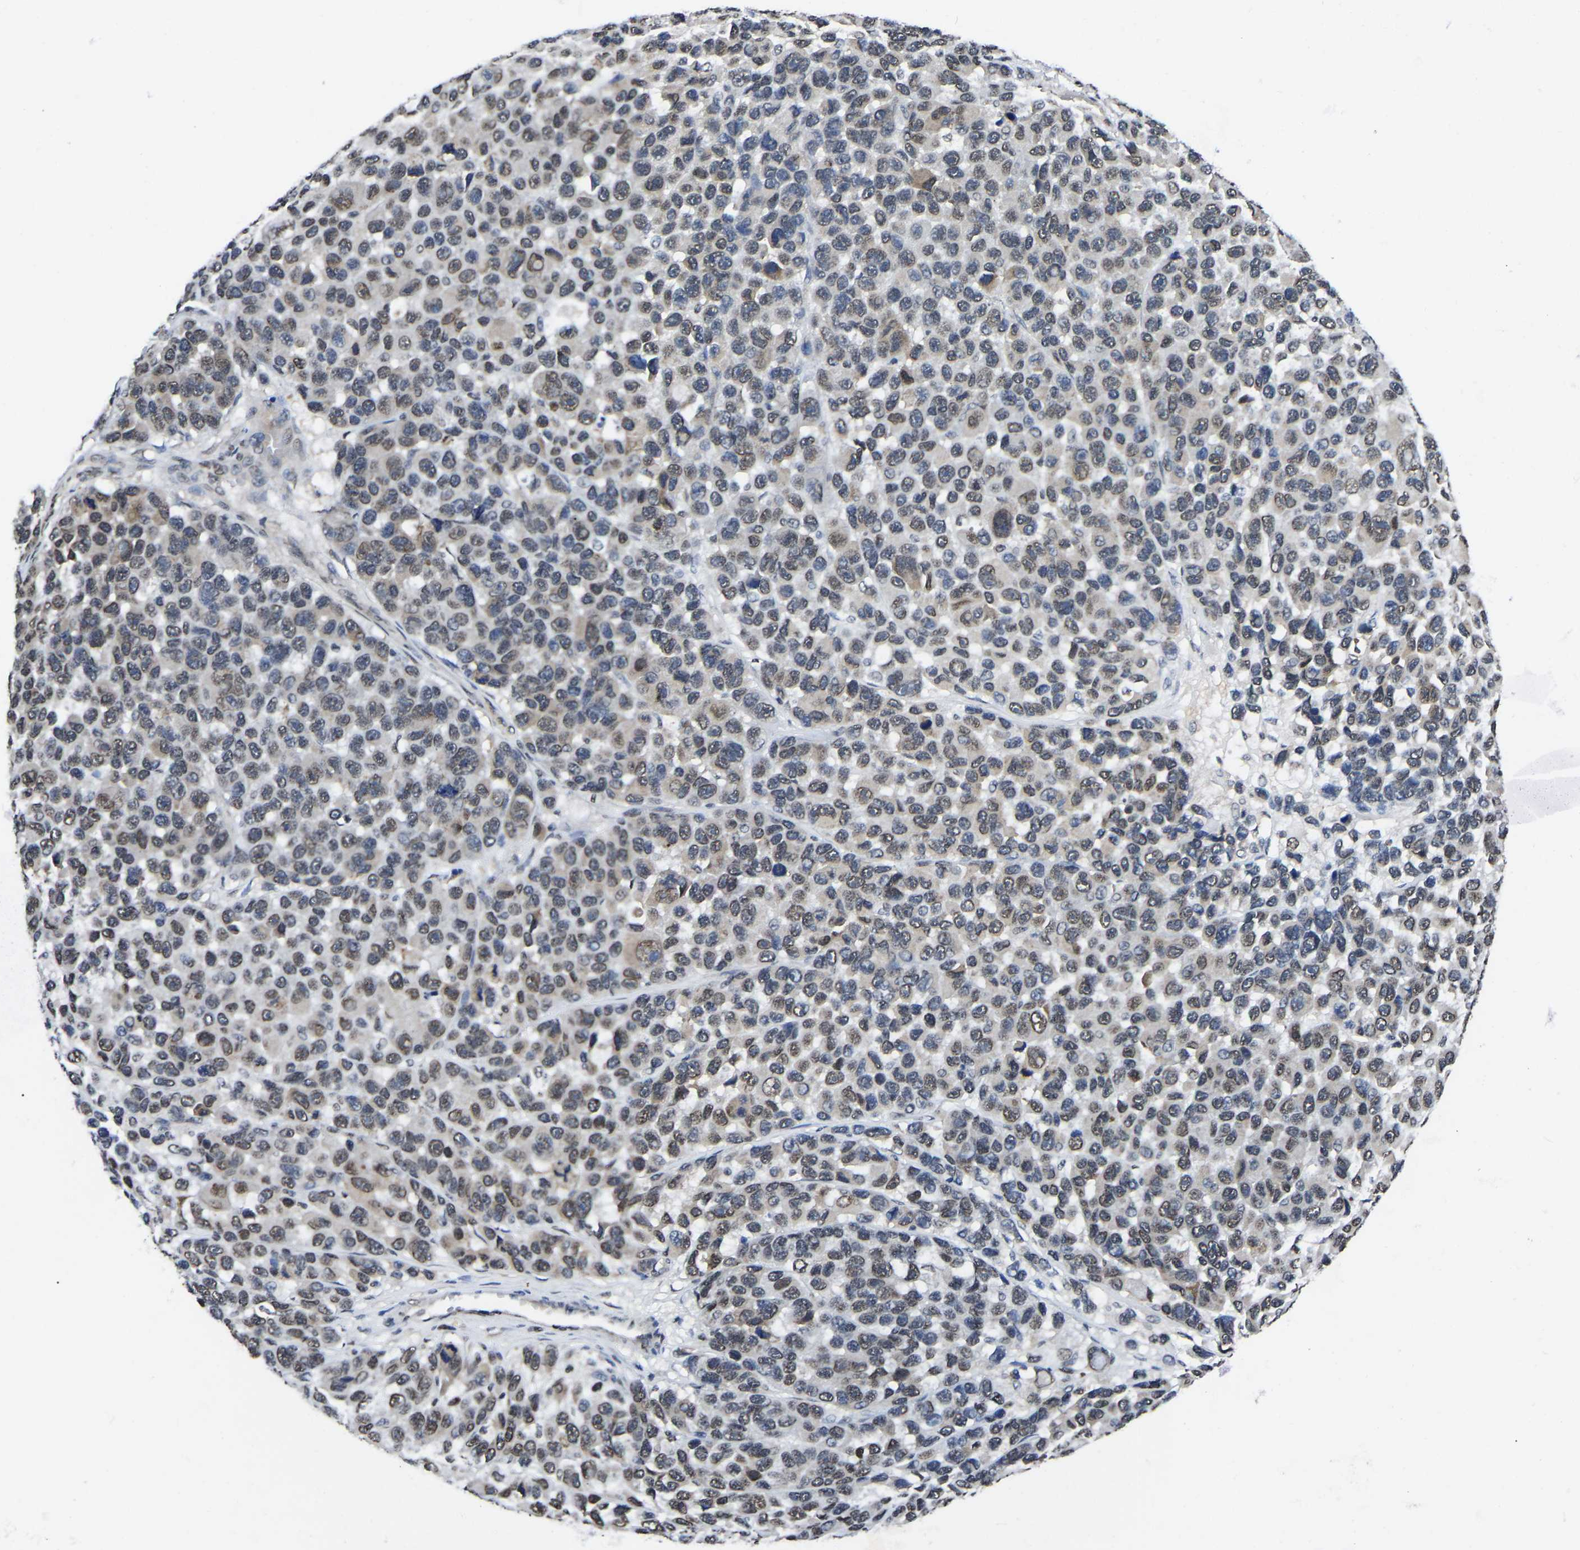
{"staining": {"intensity": "weak", "quantity": "25%-75%", "location": "nuclear"}, "tissue": "melanoma", "cell_type": "Tumor cells", "image_type": "cancer", "snomed": [{"axis": "morphology", "description": "Malignant melanoma, NOS"}, {"axis": "topography", "description": "Skin"}], "caption": "Malignant melanoma tissue displays weak nuclear positivity in approximately 25%-75% of tumor cells, visualized by immunohistochemistry. (brown staining indicates protein expression, while blue staining denotes nuclei).", "gene": "TRIM35", "patient": {"sex": "male", "age": 53}}